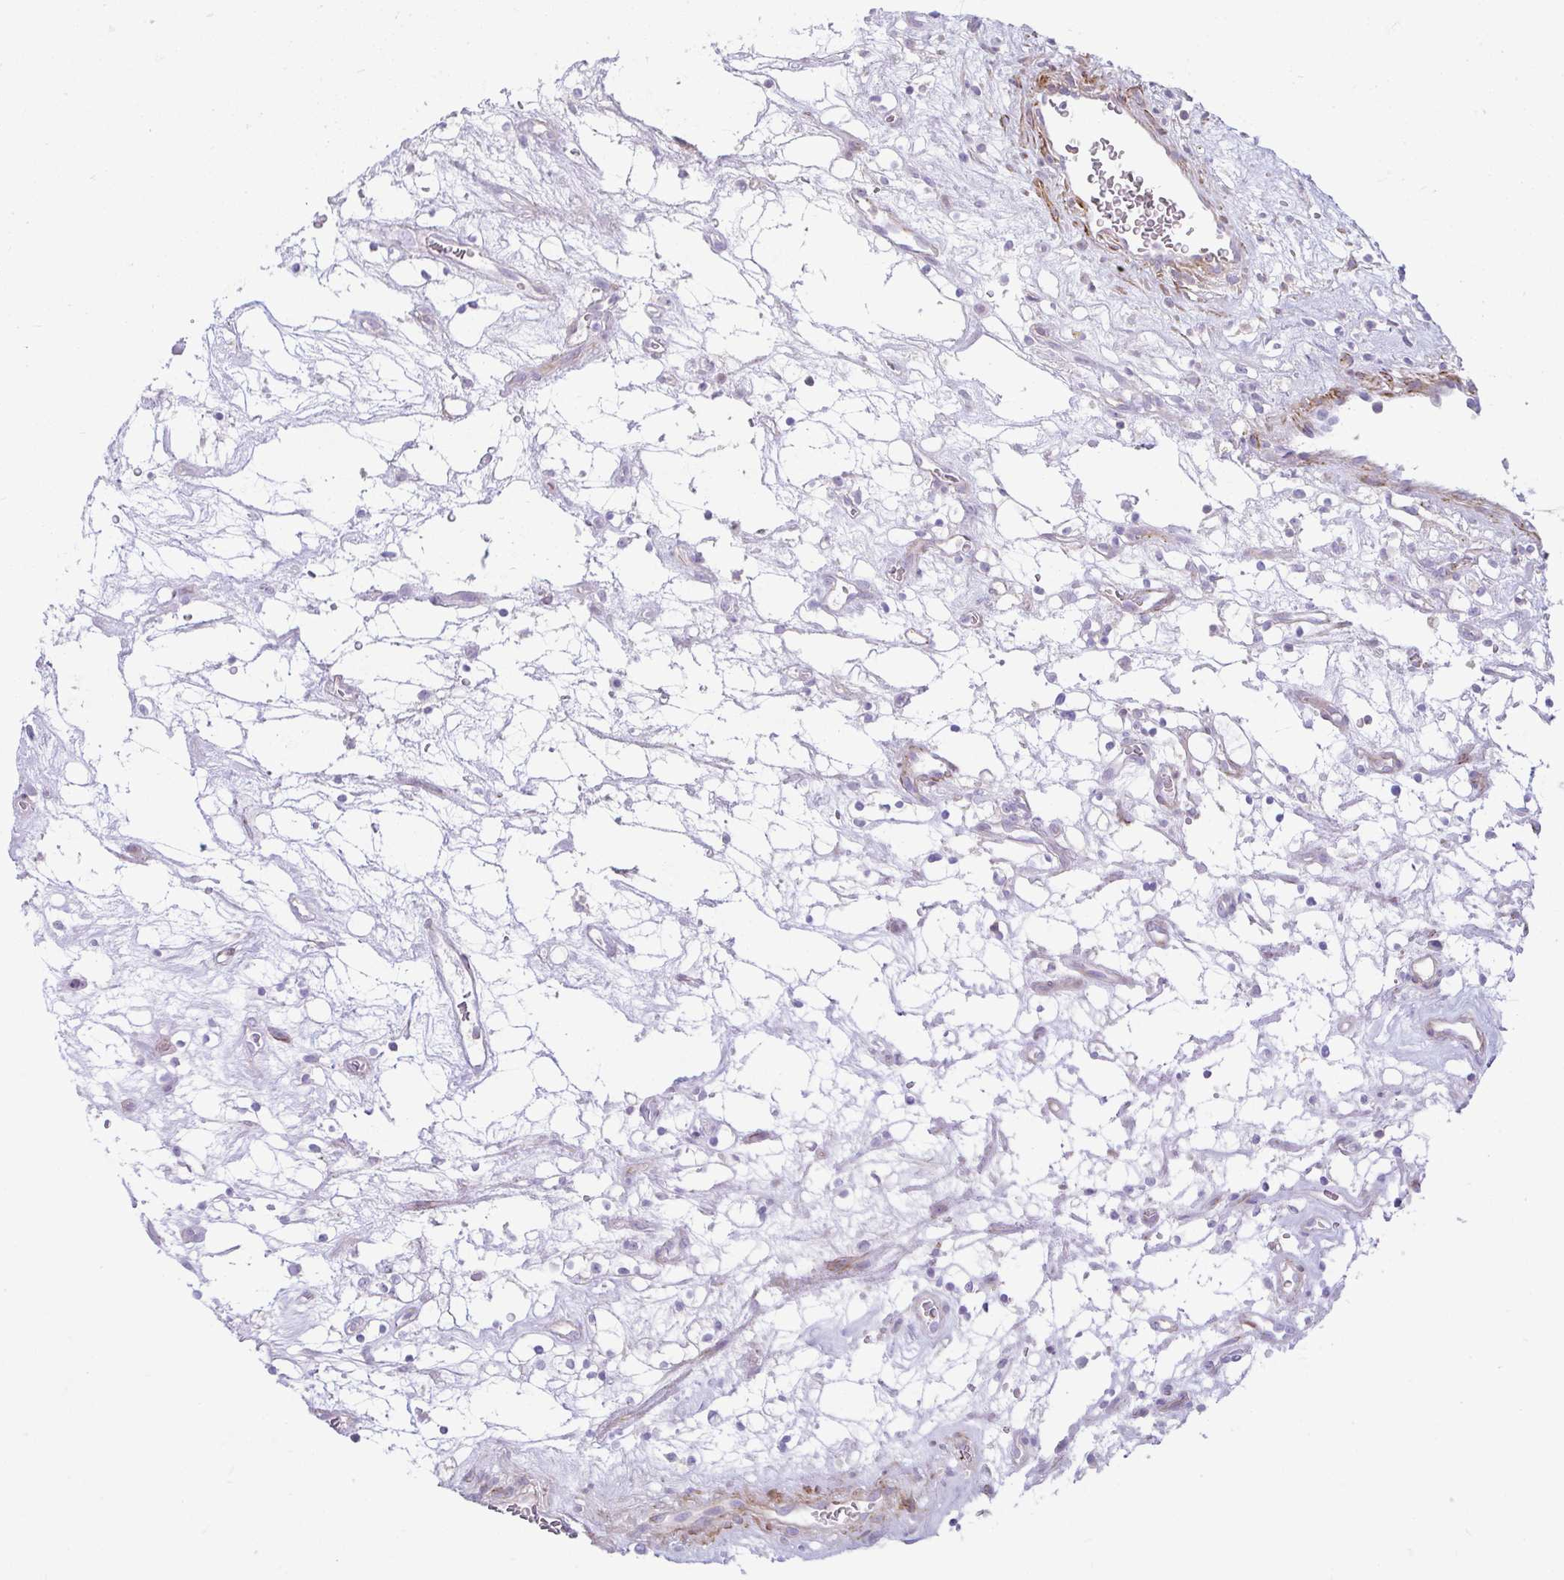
{"staining": {"intensity": "negative", "quantity": "none", "location": "none"}, "tissue": "renal cancer", "cell_type": "Tumor cells", "image_type": "cancer", "snomed": [{"axis": "morphology", "description": "Adenocarcinoma, NOS"}, {"axis": "topography", "description": "Kidney"}], "caption": "A histopathology image of renal cancer (adenocarcinoma) stained for a protein reveals no brown staining in tumor cells.", "gene": "CDRT15", "patient": {"sex": "female", "age": 69}}